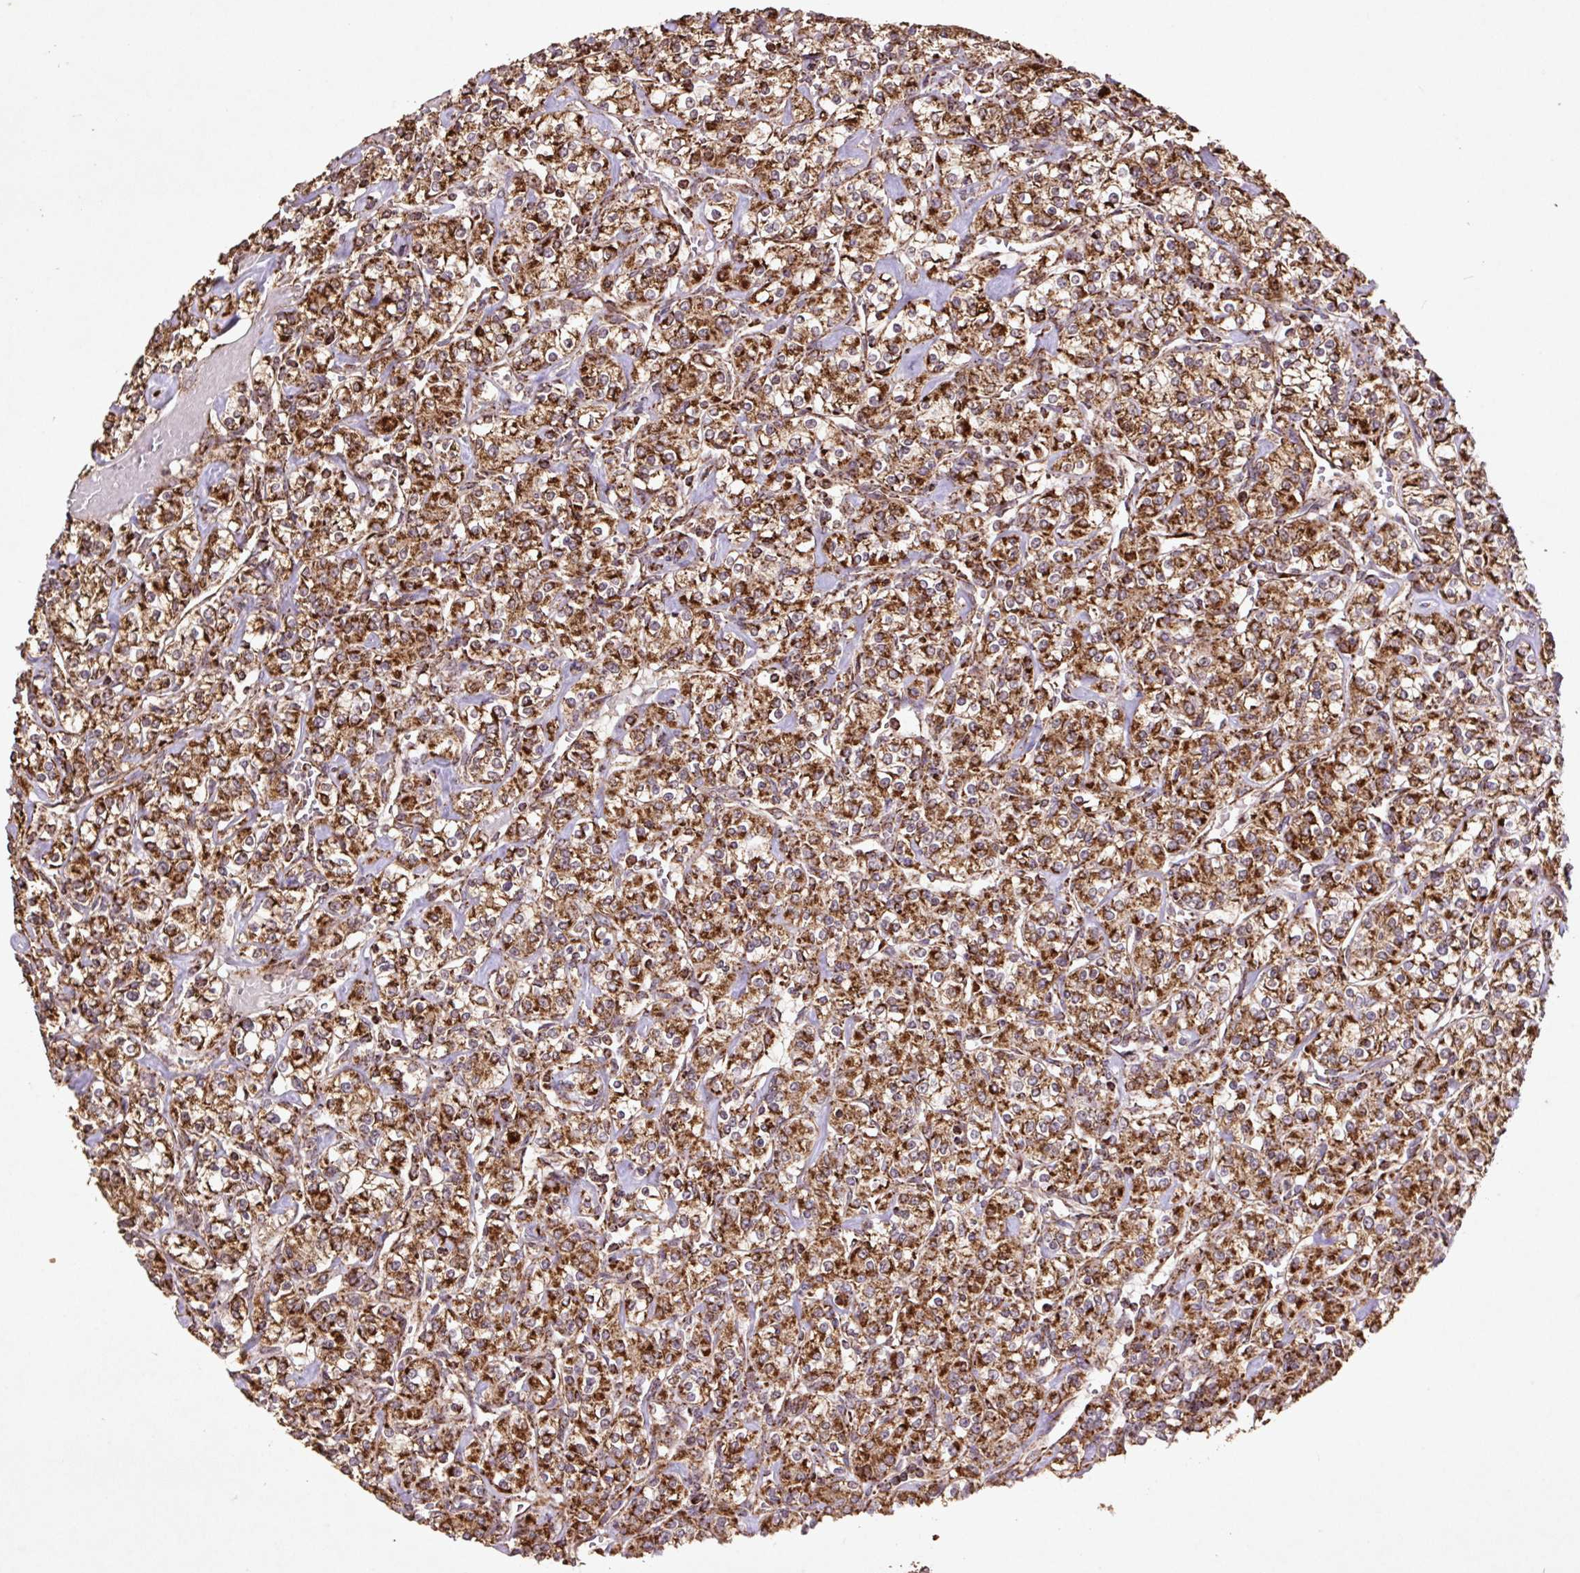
{"staining": {"intensity": "strong", "quantity": ">75%", "location": "cytoplasmic/membranous"}, "tissue": "renal cancer", "cell_type": "Tumor cells", "image_type": "cancer", "snomed": [{"axis": "morphology", "description": "Adenocarcinoma, NOS"}, {"axis": "topography", "description": "Kidney"}], "caption": "High-power microscopy captured an immunohistochemistry photomicrograph of renal cancer, revealing strong cytoplasmic/membranous positivity in approximately >75% of tumor cells. (IHC, brightfield microscopy, high magnification).", "gene": "ATP5F1A", "patient": {"sex": "male", "age": 77}}